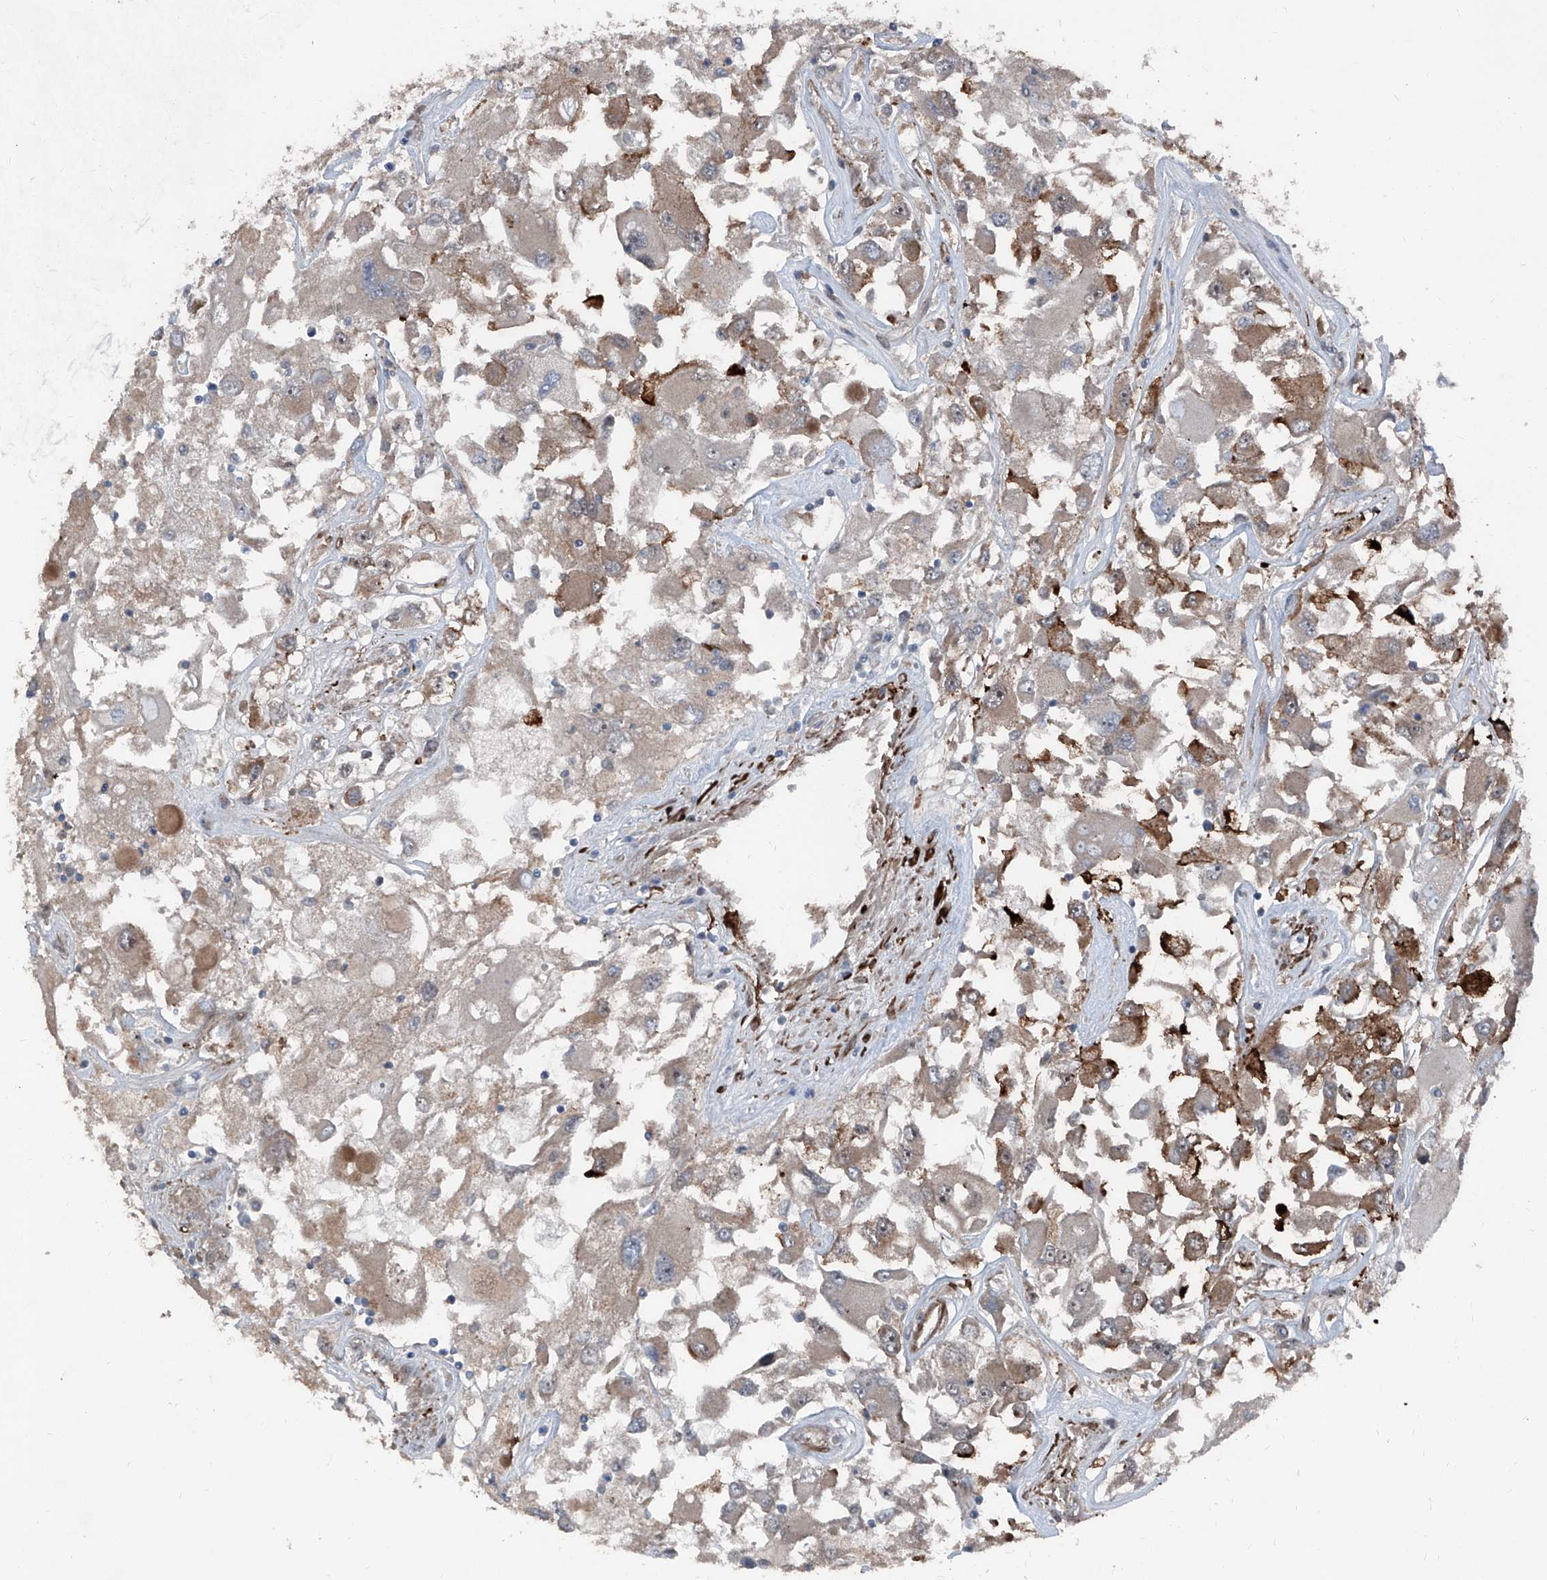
{"staining": {"intensity": "moderate", "quantity": "<25%", "location": "cytoplasmic/membranous"}, "tissue": "renal cancer", "cell_type": "Tumor cells", "image_type": "cancer", "snomed": [{"axis": "morphology", "description": "Adenocarcinoma, NOS"}, {"axis": "topography", "description": "Kidney"}], "caption": "The micrograph demonstrates staining of renal cancer, revealing moderate cytoplasmic/membranous protein expression (brown color) within tumor cells. The staining was performed using DAB, with brown indicating positive protein expression. Nuclei are stained blue with hematoxylin.", "gene": "COA7", "patient": {"sex": "female", "age": 52}}